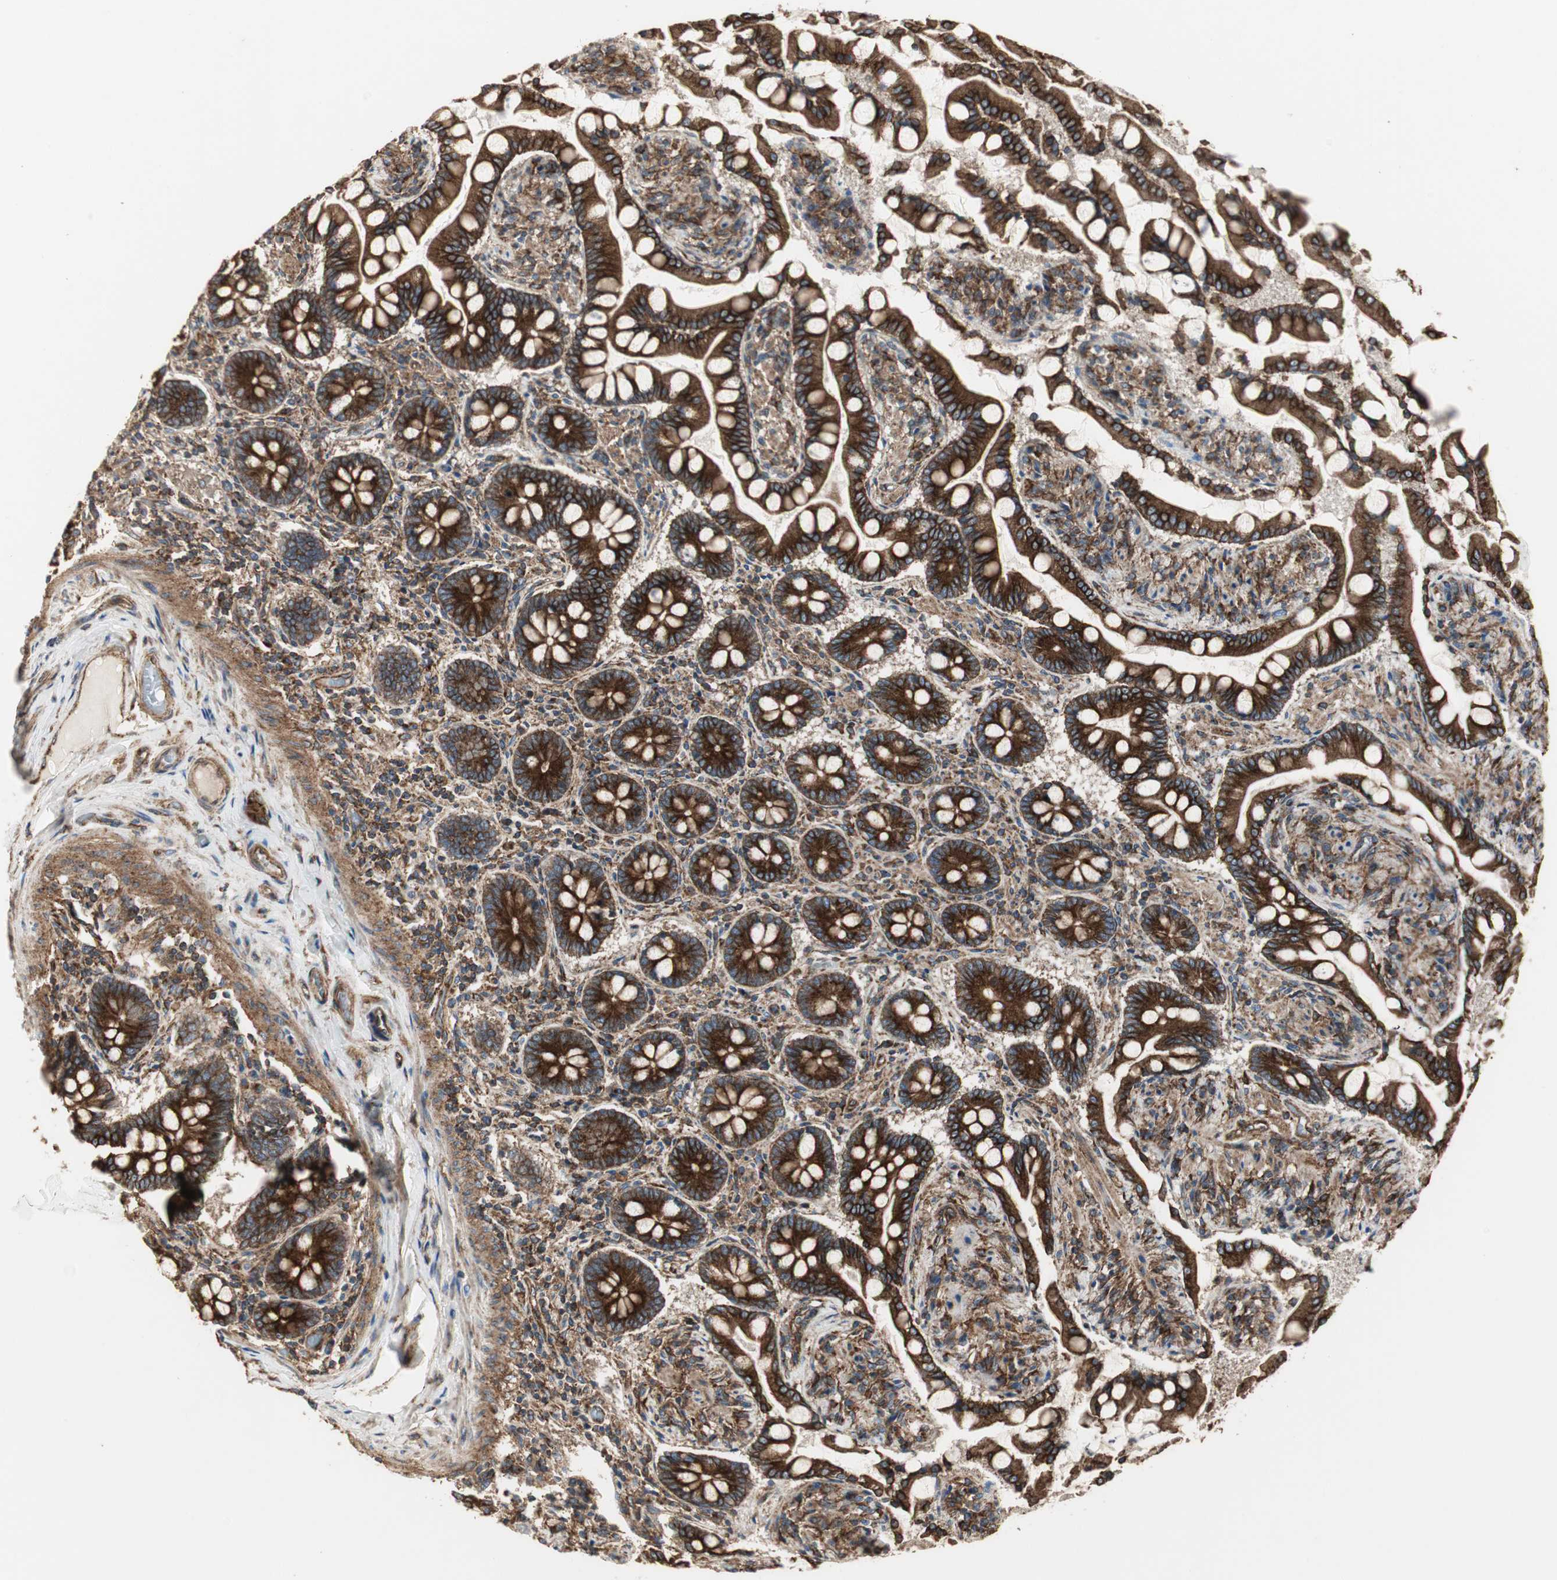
{"staining": {"intensity": "strong", "quantity": ">75%", "location": "cytoplasmic/membranous"}, "tissue": "small intestine", "cell_type": "Glandular cells", "image_type": "normal", "snomed": [{"axis": "morphology", "description": "Normal tissue, NOS"}, {"axis": "topography", "description": "Small intestine"}], "caption": "Immunohistochemical staining of benign human small intestine displays strong cytoplasmic/membranous protein staining in about >75% of glandular cells. Immunohistochemistry (ihc) stains the protein in brown and the nuclei are stained blue.", "gene": "H6PD", "patient": {"sex": "male", "age": 41}}